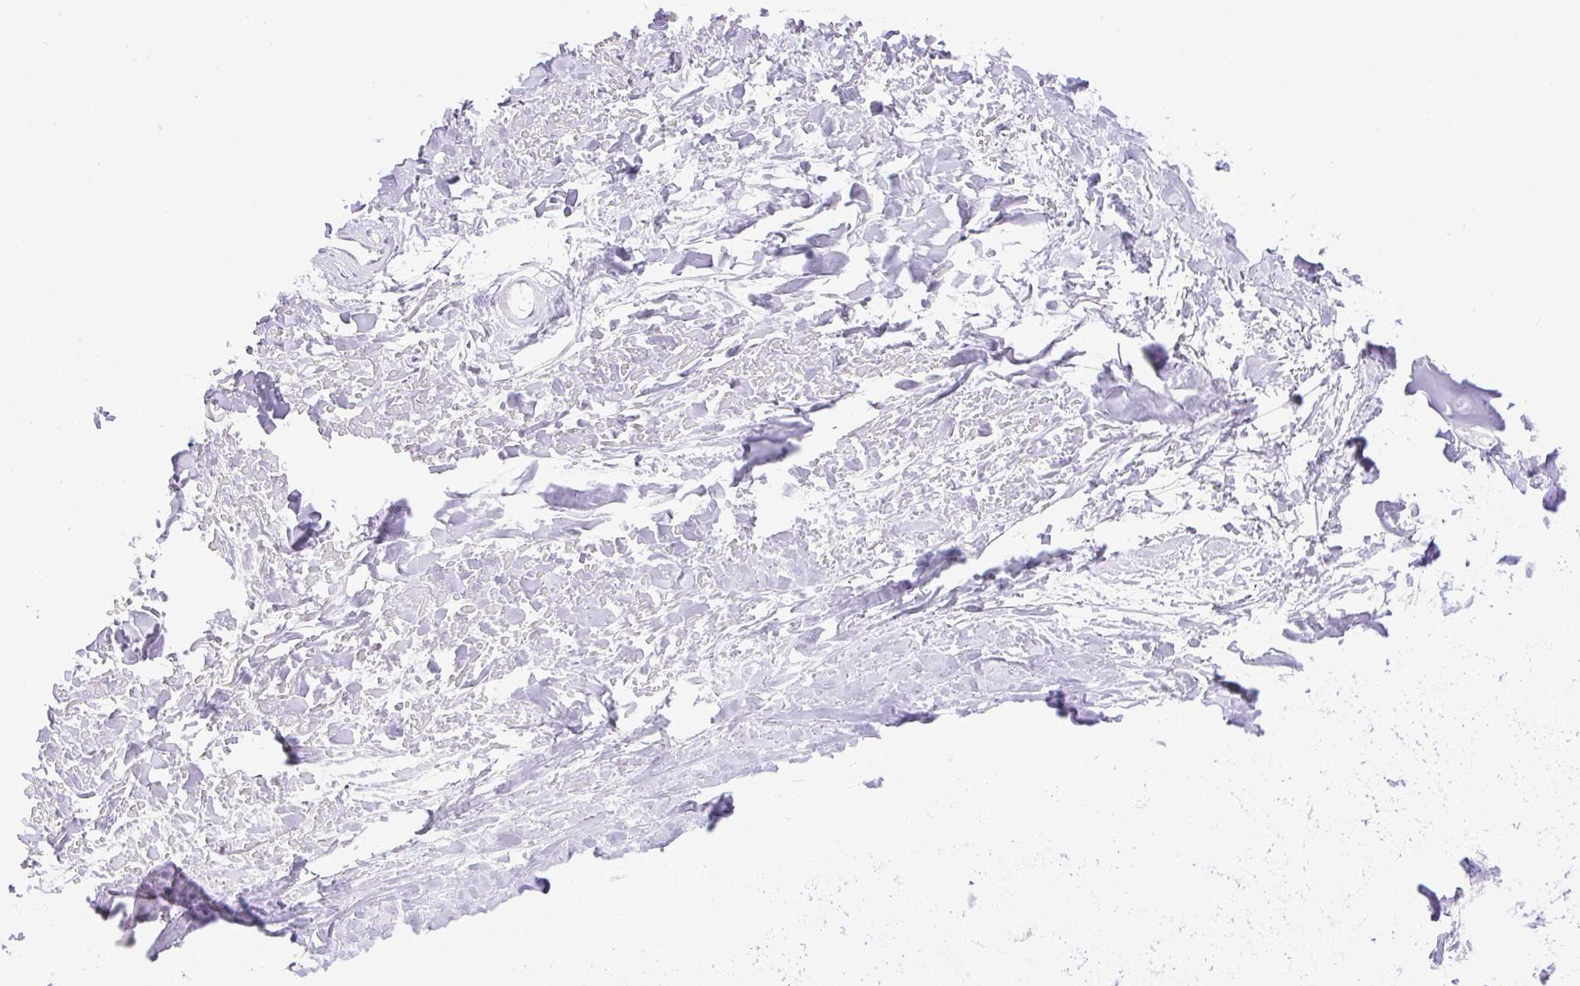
{"staining": {"intensity": "negative", "quantity": "none", "location": "none"}, "tissue": "adipose tissue", "cell_type": "Adipocytes", "image_type": "normal", "snomed": [{"axis": "morphology", "description": "Normal tissue, NOS"}, {"axis": "topography", "description": "Cartilage tissue"}], "caption": "This is an IHC image of normal adipose tissue. There is no expression in adipocytes.", "gene": "ZNF256", "patient": {"sex": "male", "age": 57}}